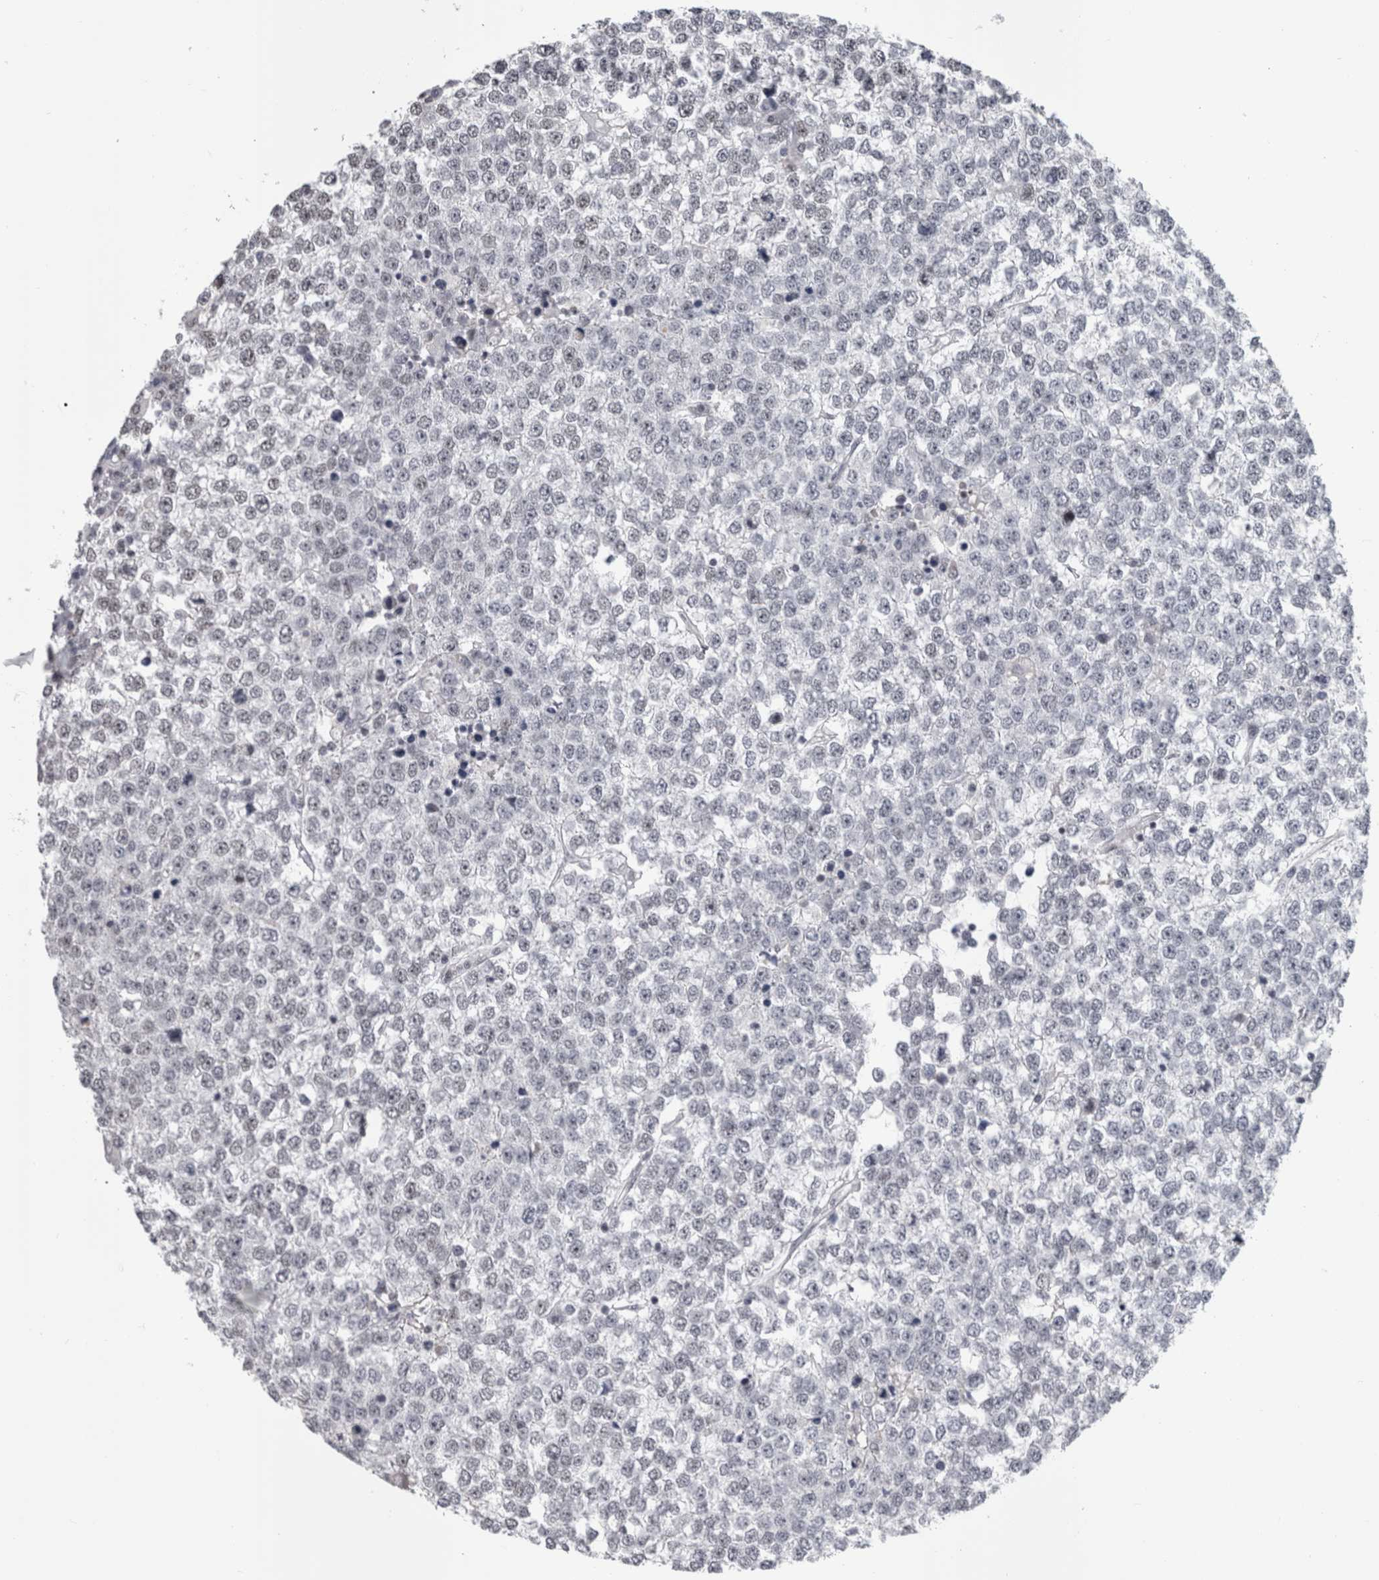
{"staining": {"intensity": "weak", "quantity": "<25%", "location": "nuclear"}, "tissue": "testis cancer", "cell_type": "Tumor cells", "image_type": "cancer", "snomed": [{"axis": "morphology", "description": "Seminoma, NOS"}, {"axis": "topography", "description": "Testis"}], "caption": "An immunohistochemistry micrograph of testis cancer is shown. There is no staining in tumor cells of testis cancer.", "gene": "ARID4B", "patient": {"sex": "male", "age": 65}}